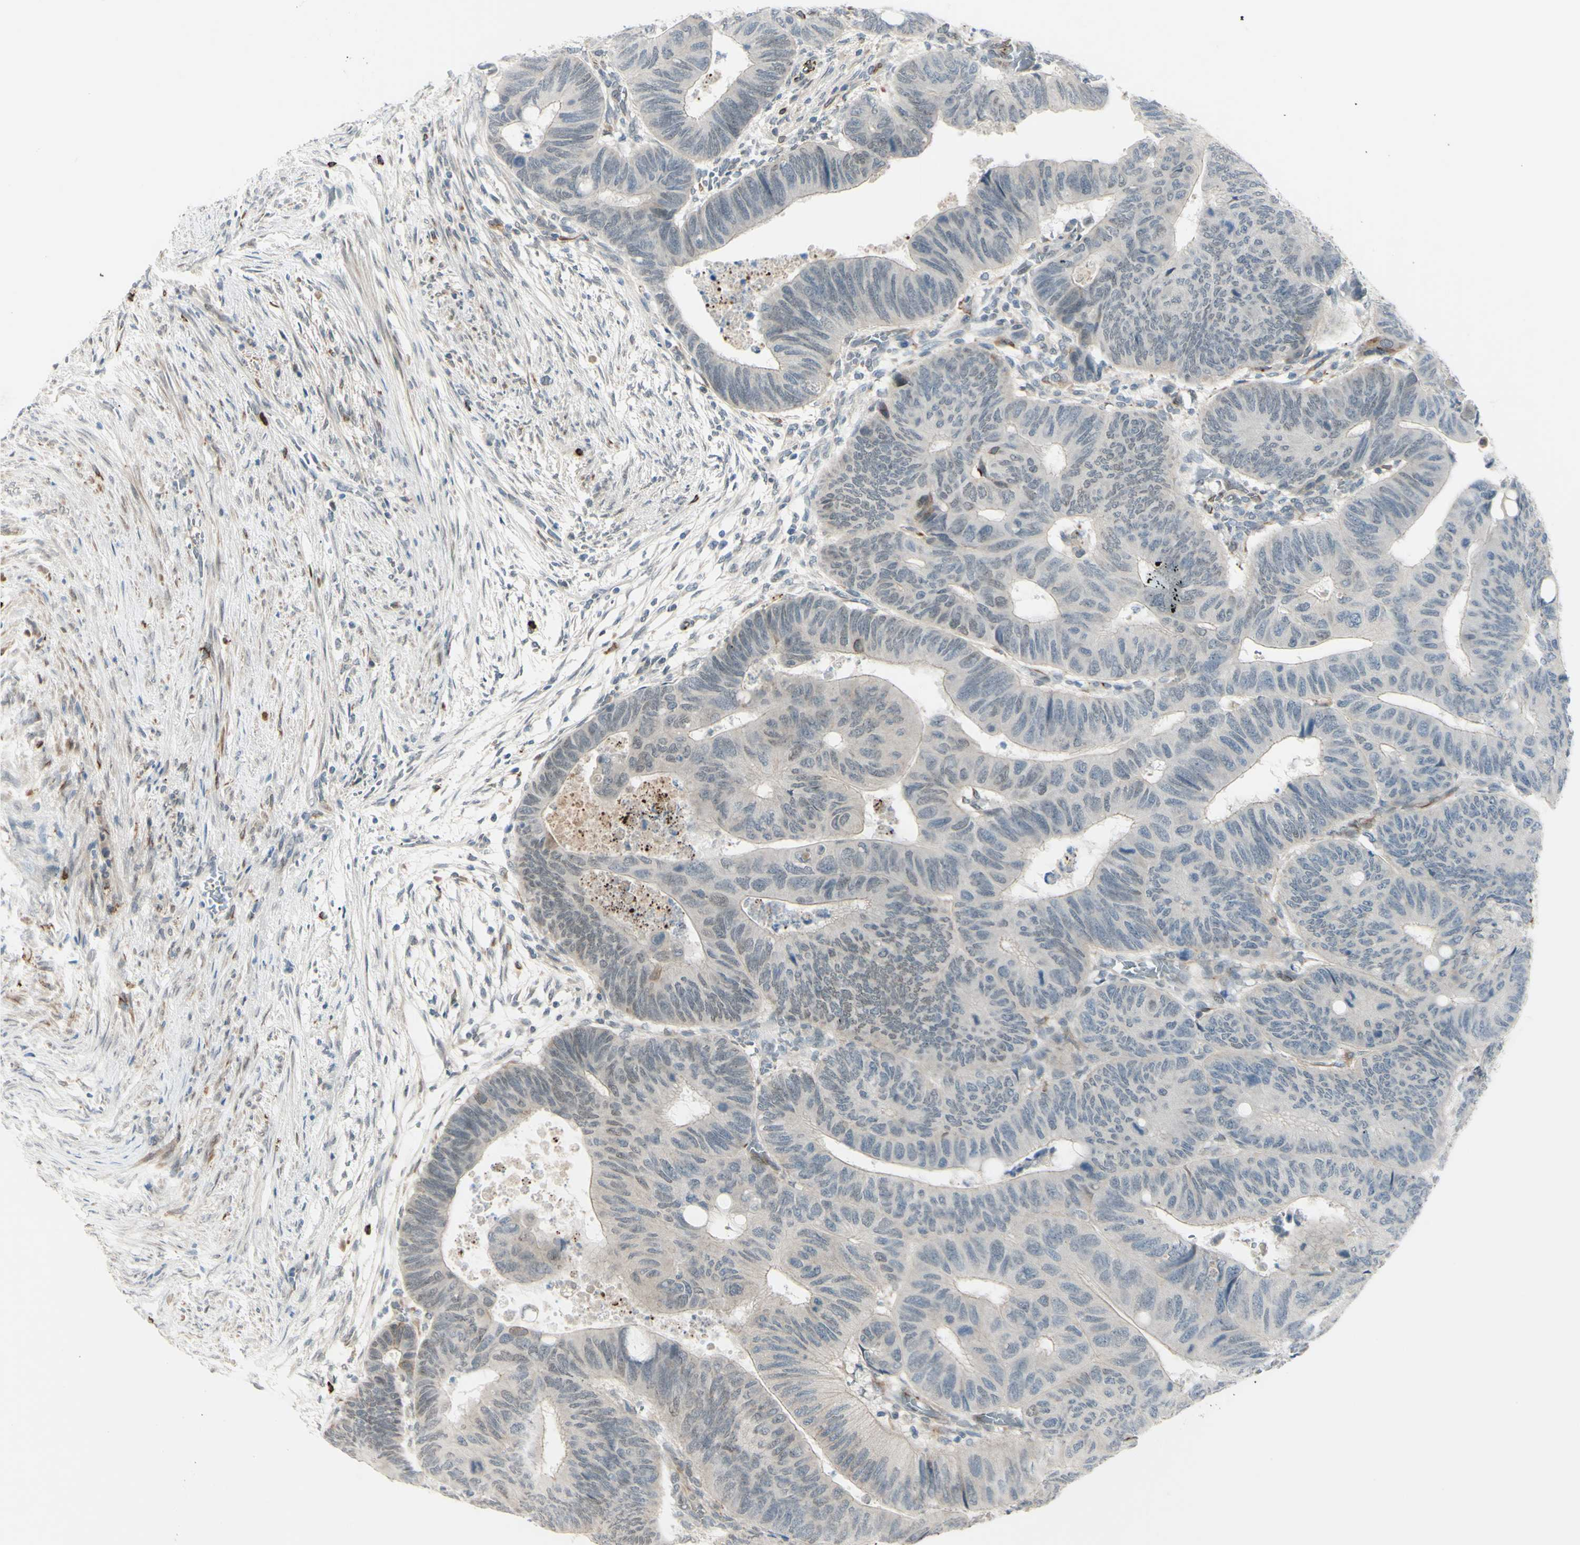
{"staining": {"intensity": "negative", "quantity": "none", "location": "none"}, "tissue": "colorectal cancer", "cell_type": "Tumor cells", "image_type": "cancer", "snomed": [{"axis": "morphology", "description": "Normal tissue, NOS"}, {"axis": "morphology", "description": "Adenocarcinoma, NOS"}, {"axis": "topography", "description": "Rectum"}, {"axis": "topography", "description": "Peripheral nerve tissue"}], "caption": "High magnification brightfield microscopy of adenocarcinoma (colorectal) stained with DAB (brown) and counterstained with hematoxylin (blue): tumor cells show no significant expression.", "gene": "FGFR2", "patient": {"sex": "male", "age": 92}}